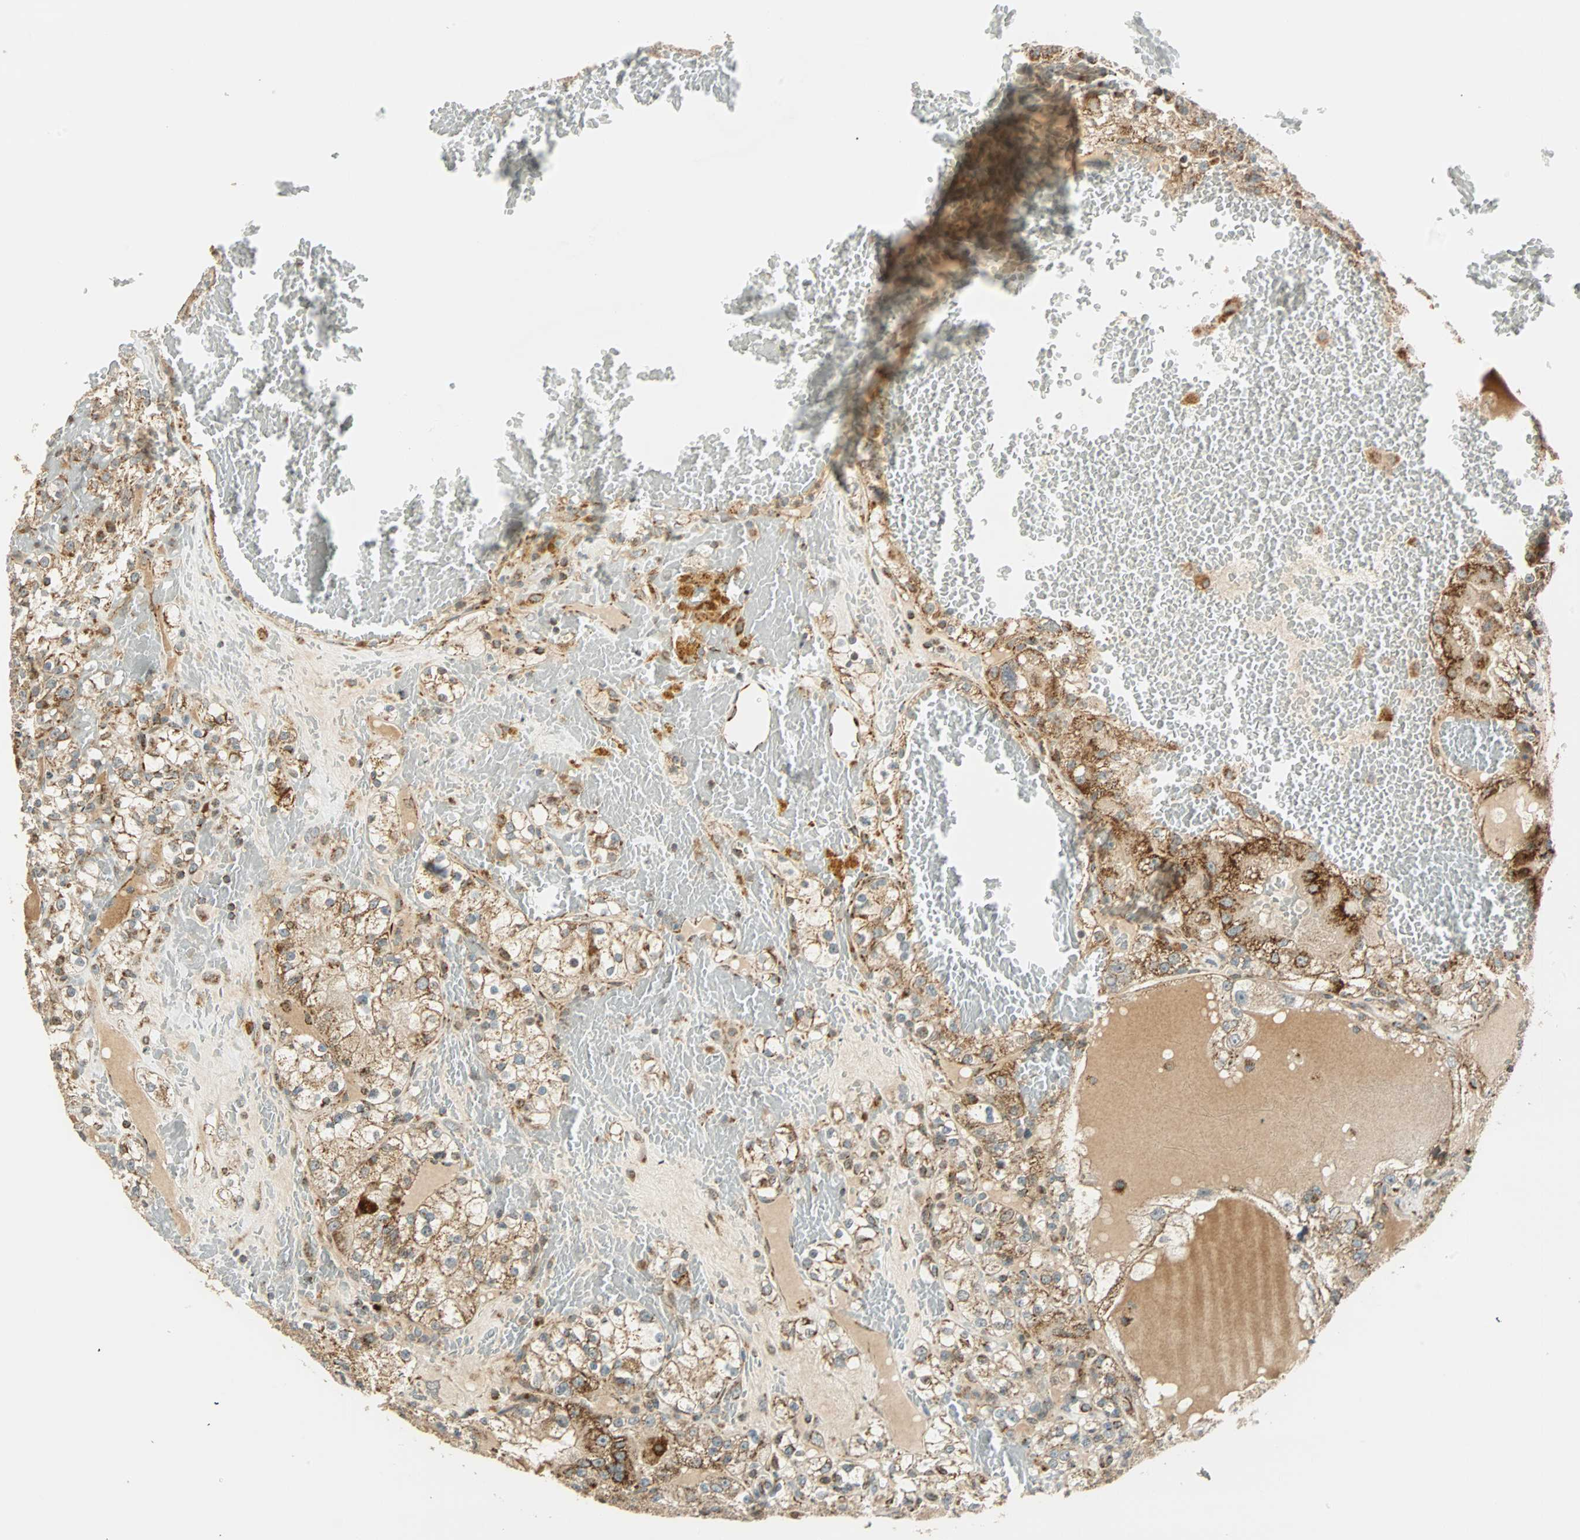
{"staining": {"intensity": "moderate", "quantity": ">75%", "location": "cytoplasmic/membranous"}, "tissue": "renal cancer", "cell_type": "Tumor cells", "image_type": "cancer", "snomed": [{"axis": "morphology", "description": "Normal tissue, NOS"}, {"axis": "morphology", "description": "Adenocarcinoma, NOS"}, {"axis": "topography", "description": "Kidney"}], "caption": "Human renal cancer stained with a brown dye demonstrates moderate cytoplasmic/membranous positive positivity in about >75% of tumor cells.", "gene": "SPRY4", "patient": {"sex": "male", "age": 61}}